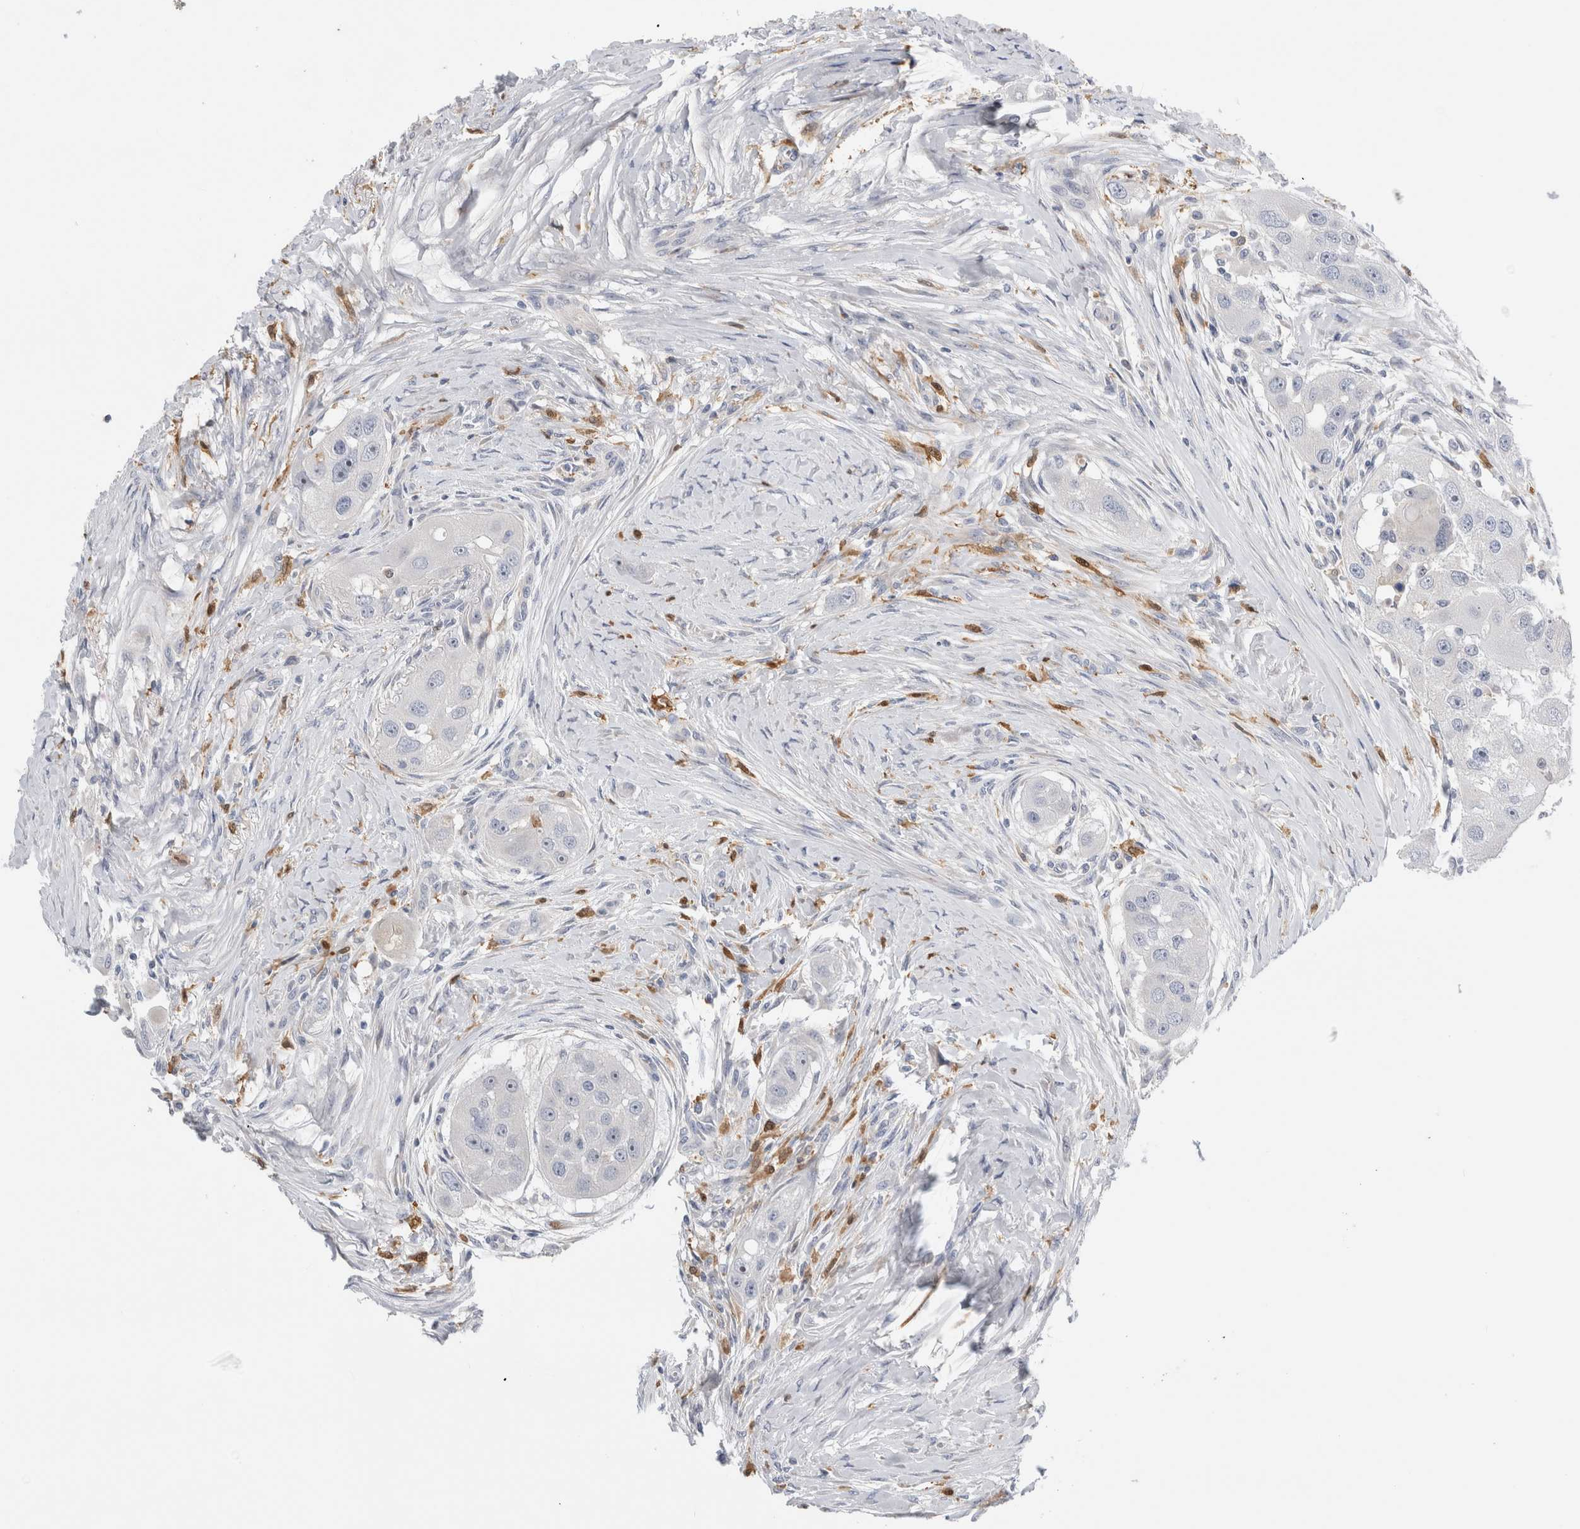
{"staining": {"intensity": "negative", "quantity": "none", "location": "none"}, "tissue": "head and neck cancer", "cell_type": "Tumor cells", "image_type": "cancer", "snomed": [{"axis": "morphology", "description": "Normal tissue, NOS"}, {"axis": "morphology", "description": "Squamous cell carcinoma, NOS"}, {"axis": "topography", "description": "Skeletal muscle"}, {"axis": "topography", "description": "Head-Neck"}], "caption": "IHC image of neoplastic tissue: squamous cell carcinoma (head and neck) stained with DAB shows no significant protein positivity in tumor cells. Nuclei are stained in blue.", "gene": "SLC20A2", "patient": {"sex": "male", "age": 51}}